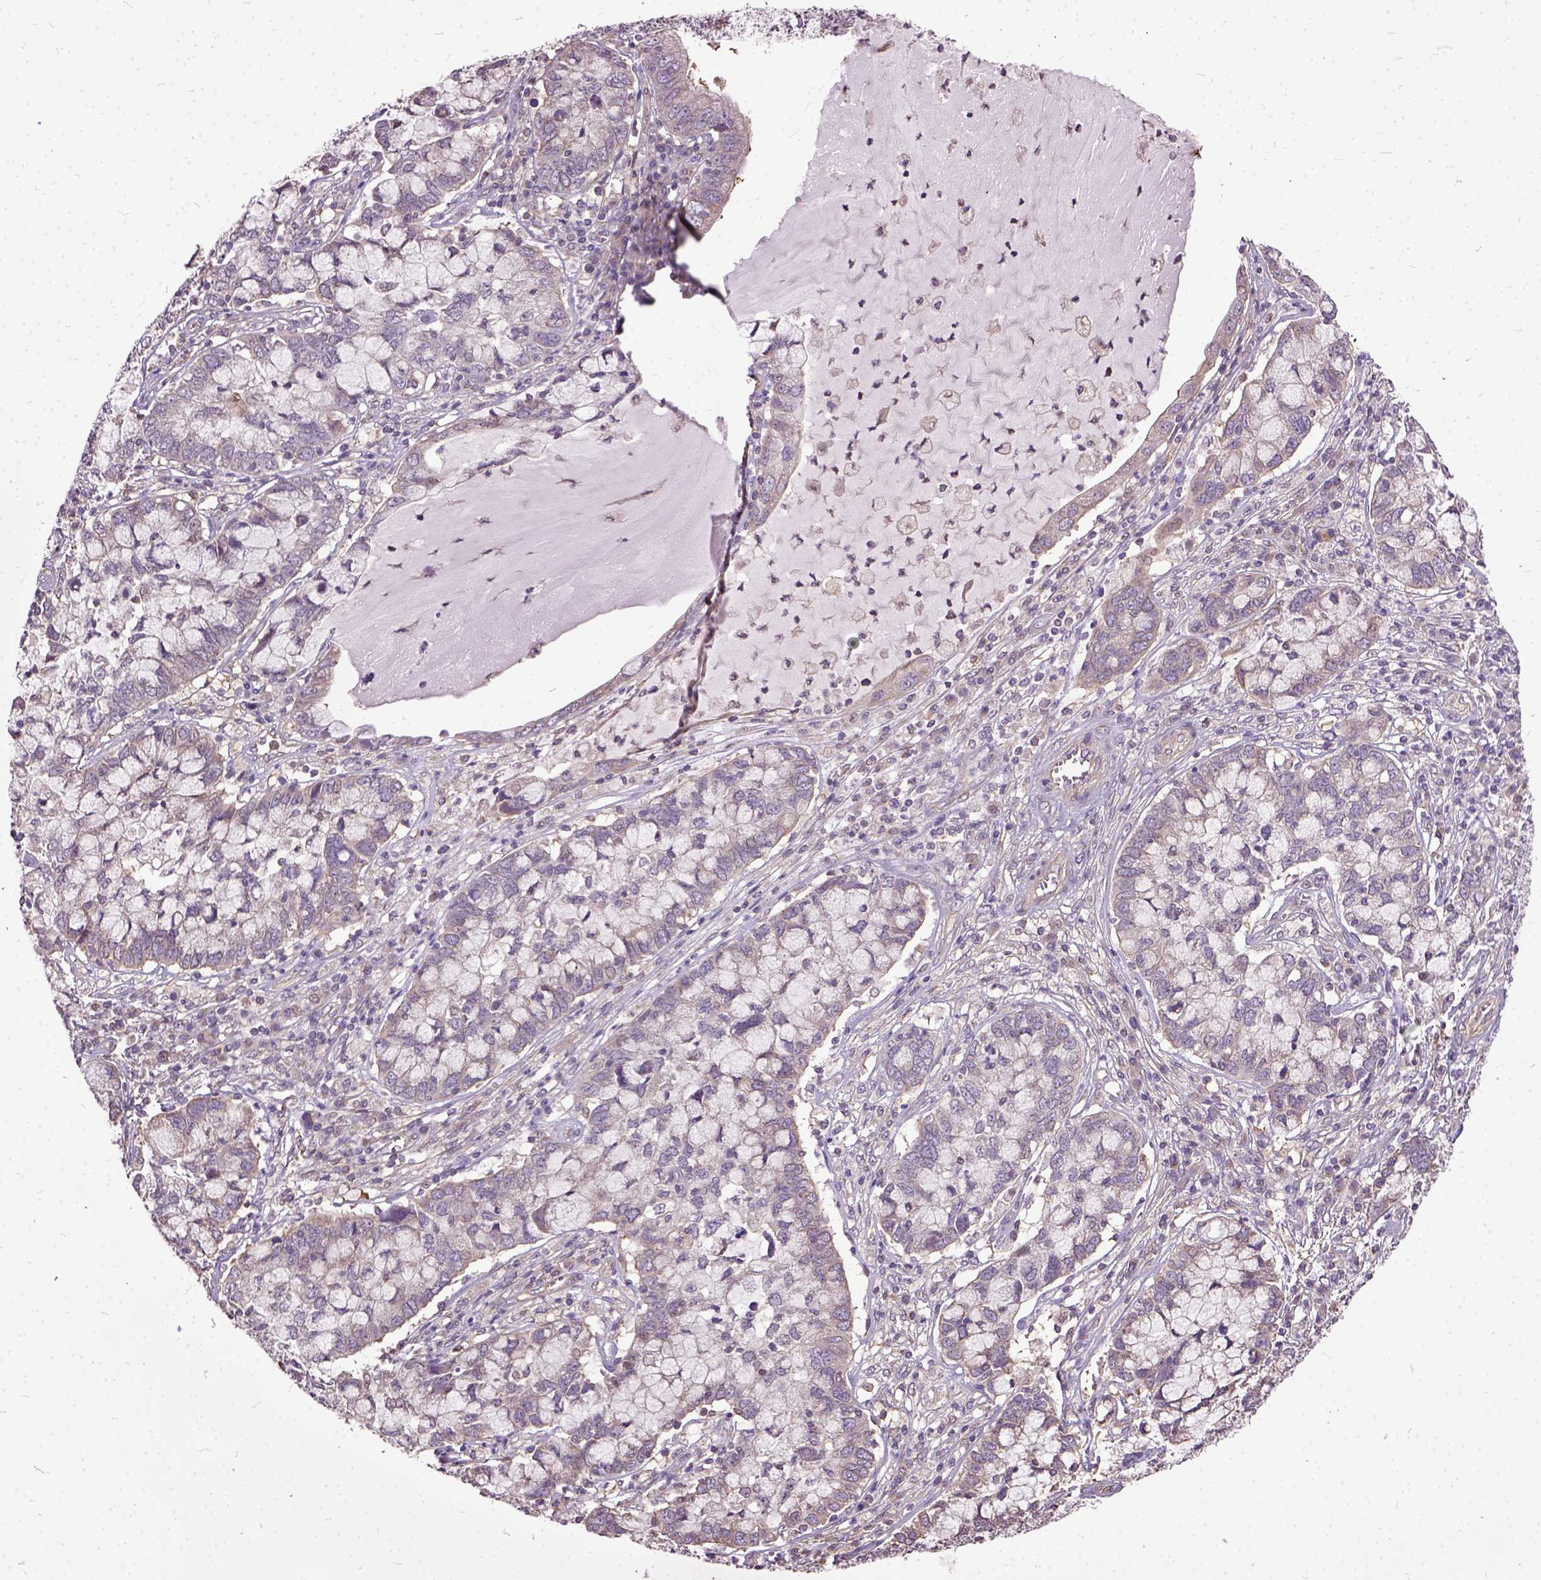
{"staining": {"intensity": "negative", "quantity": "none", "location": "none"}, "tissue": "cervical cancer", "cell_type": "Tumor cells", "image_type": "cancer", "snomed": [{"axis": "morphology", "description": "Adenocarcinoma, NOS"}, {"axis": "topography", "description": "Cervix"}], "caption": "Tumor cells show no significant protein expression in cervical cancer.", "gene": "AREG", "patient": {"sex": "female", "age": 40}}